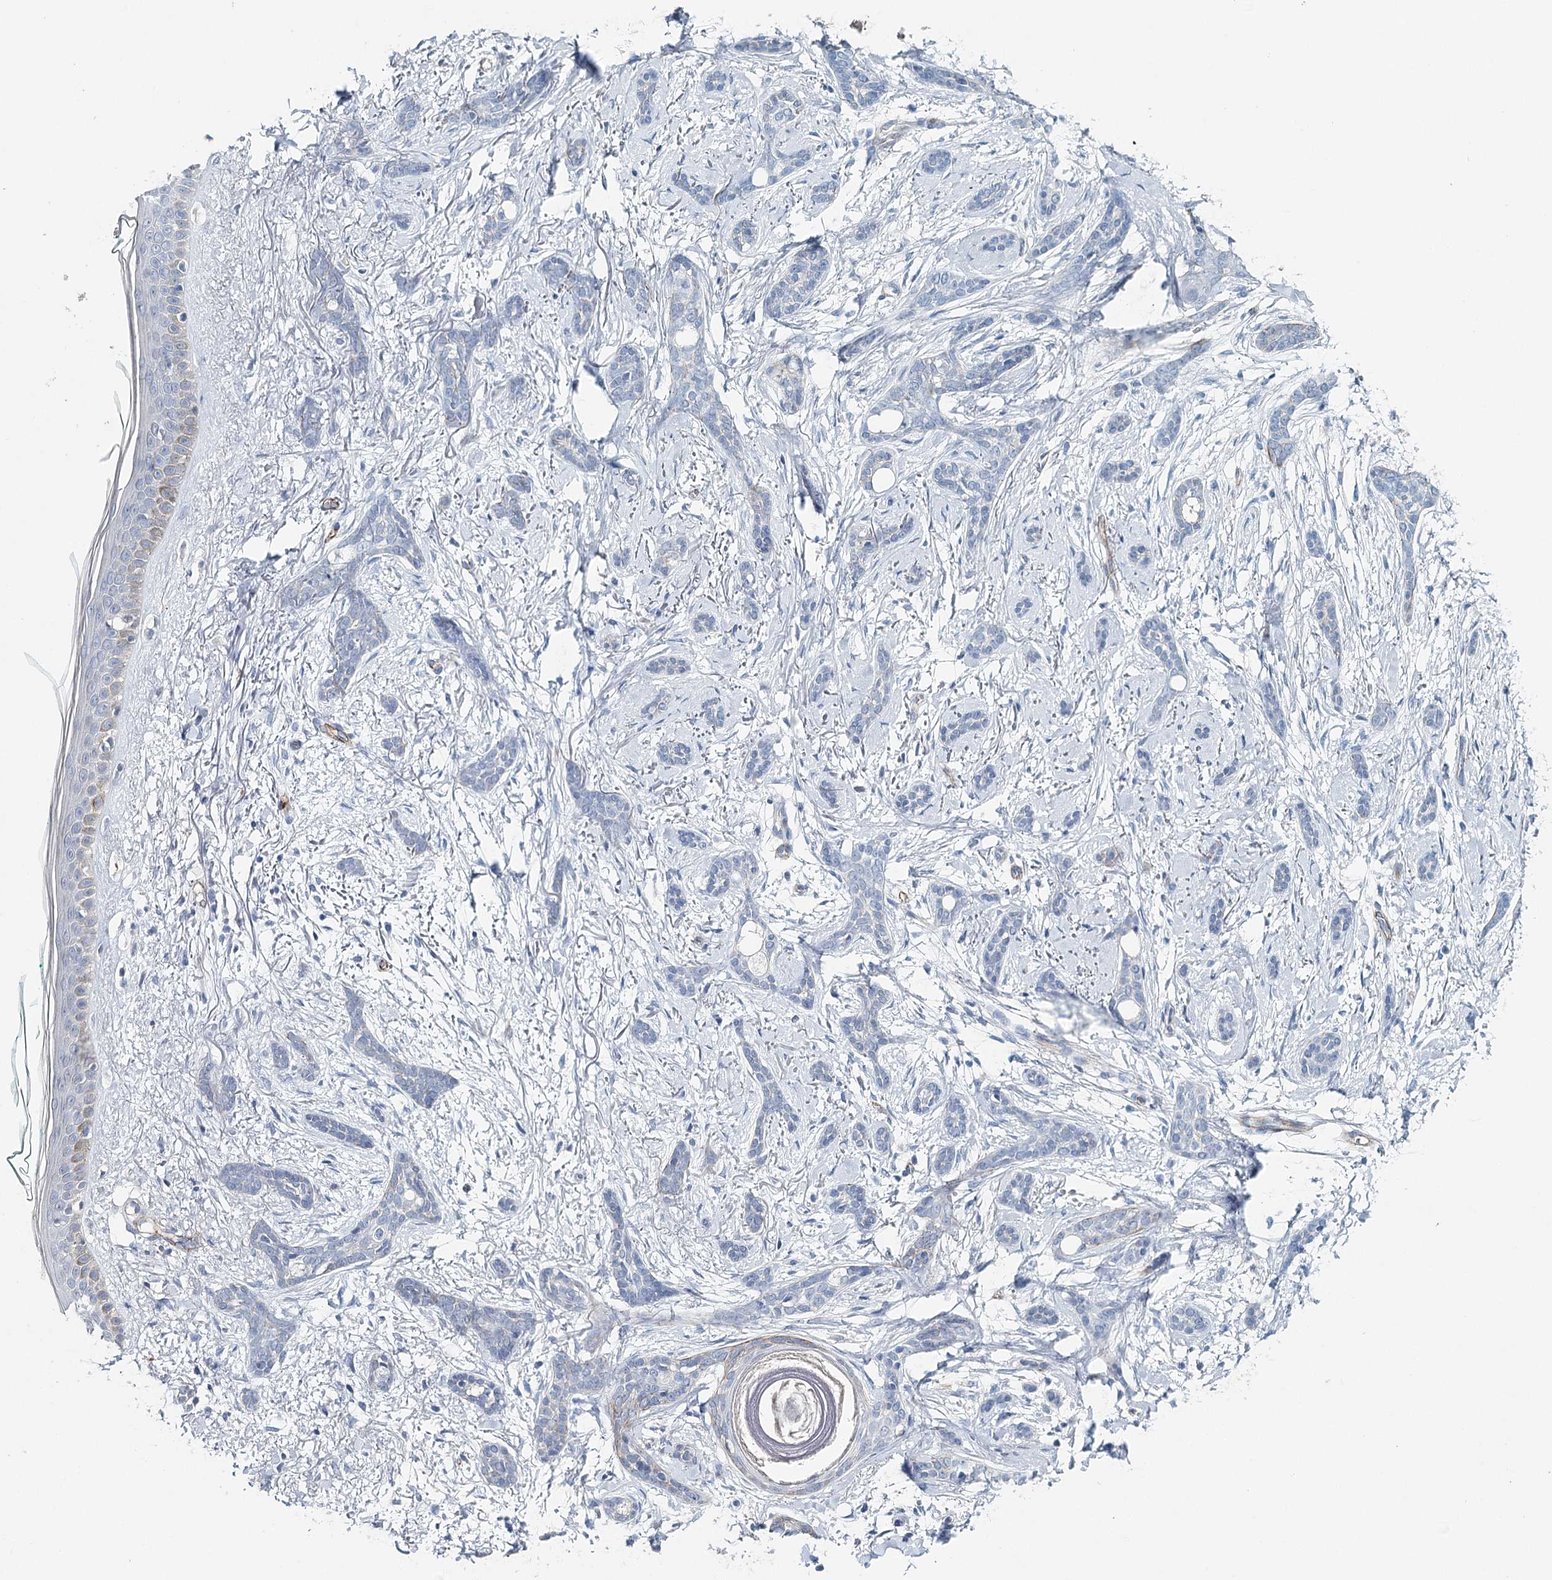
{"staining": {"intensity": "weak", "quantity": "<25%", "location": "cytoplasmic/membranous"}, "tissue": "skin cancer", "cell_type": "Tumor cells", "image_type": "cancer", "snomed": [{"axis": "morphology", "description": "Basal cell carcinoma"}, {"axis": "morphology", "description": "Adnexal tumor, benign"}, {"axis": "topography", "description": "Skin"}], "caption": "The immunohistochemistry (IHC) photomicrograph has no significant positivity in tumor cells of skin cancer (benign adnexal tumor) tissue.", "gene": "SYNPO", "patient": {"sex": "female", "age": 42}}